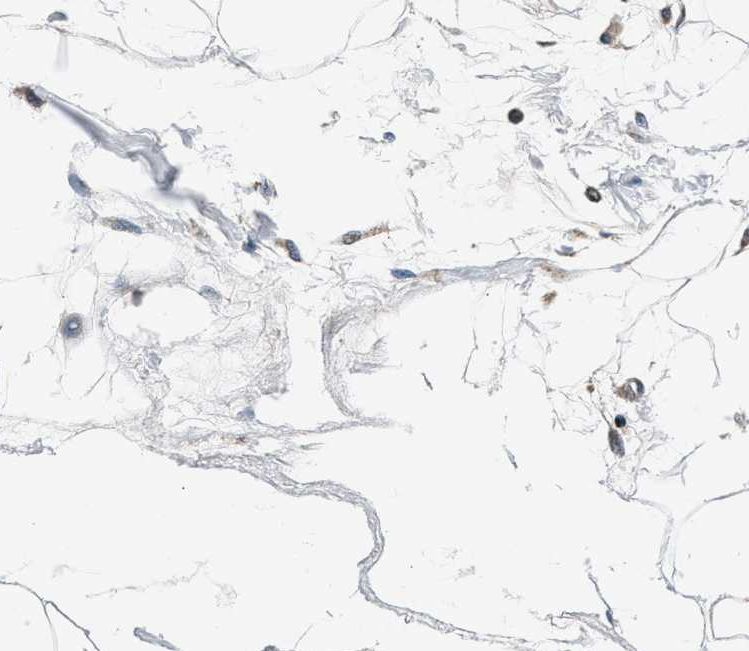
{"staining": {"intensity": "weak", "quantity": "25%-75%", "location": "cytoplasmic/membranous"}, "tissue": "adipose tissue", "cell_type": "Adipocytes", "image_type": "normal", "snomed": [{"axis": "morphology", "description": "Normal tissue, NOS"}, {"axis": "morphology", "description": "Adenocarcinoma, NOS"}, {"axis": "topography", "description": "Duodenum"}, {"axis": "topography", "description": "Peripheral nerve tissue"}], "caption": "IHC of normal human adipose tissue reveals low levels of weak cytoplasmic/membranous positivity in approximately 25%-75% of adipocytes. The protein is stained brown, and the nuclei are stained in blue (DAB IHC with brightfield microscopy, high magnification).", "gene": "PRRC2B", "patient": {"sex": "female", "age": 60}}